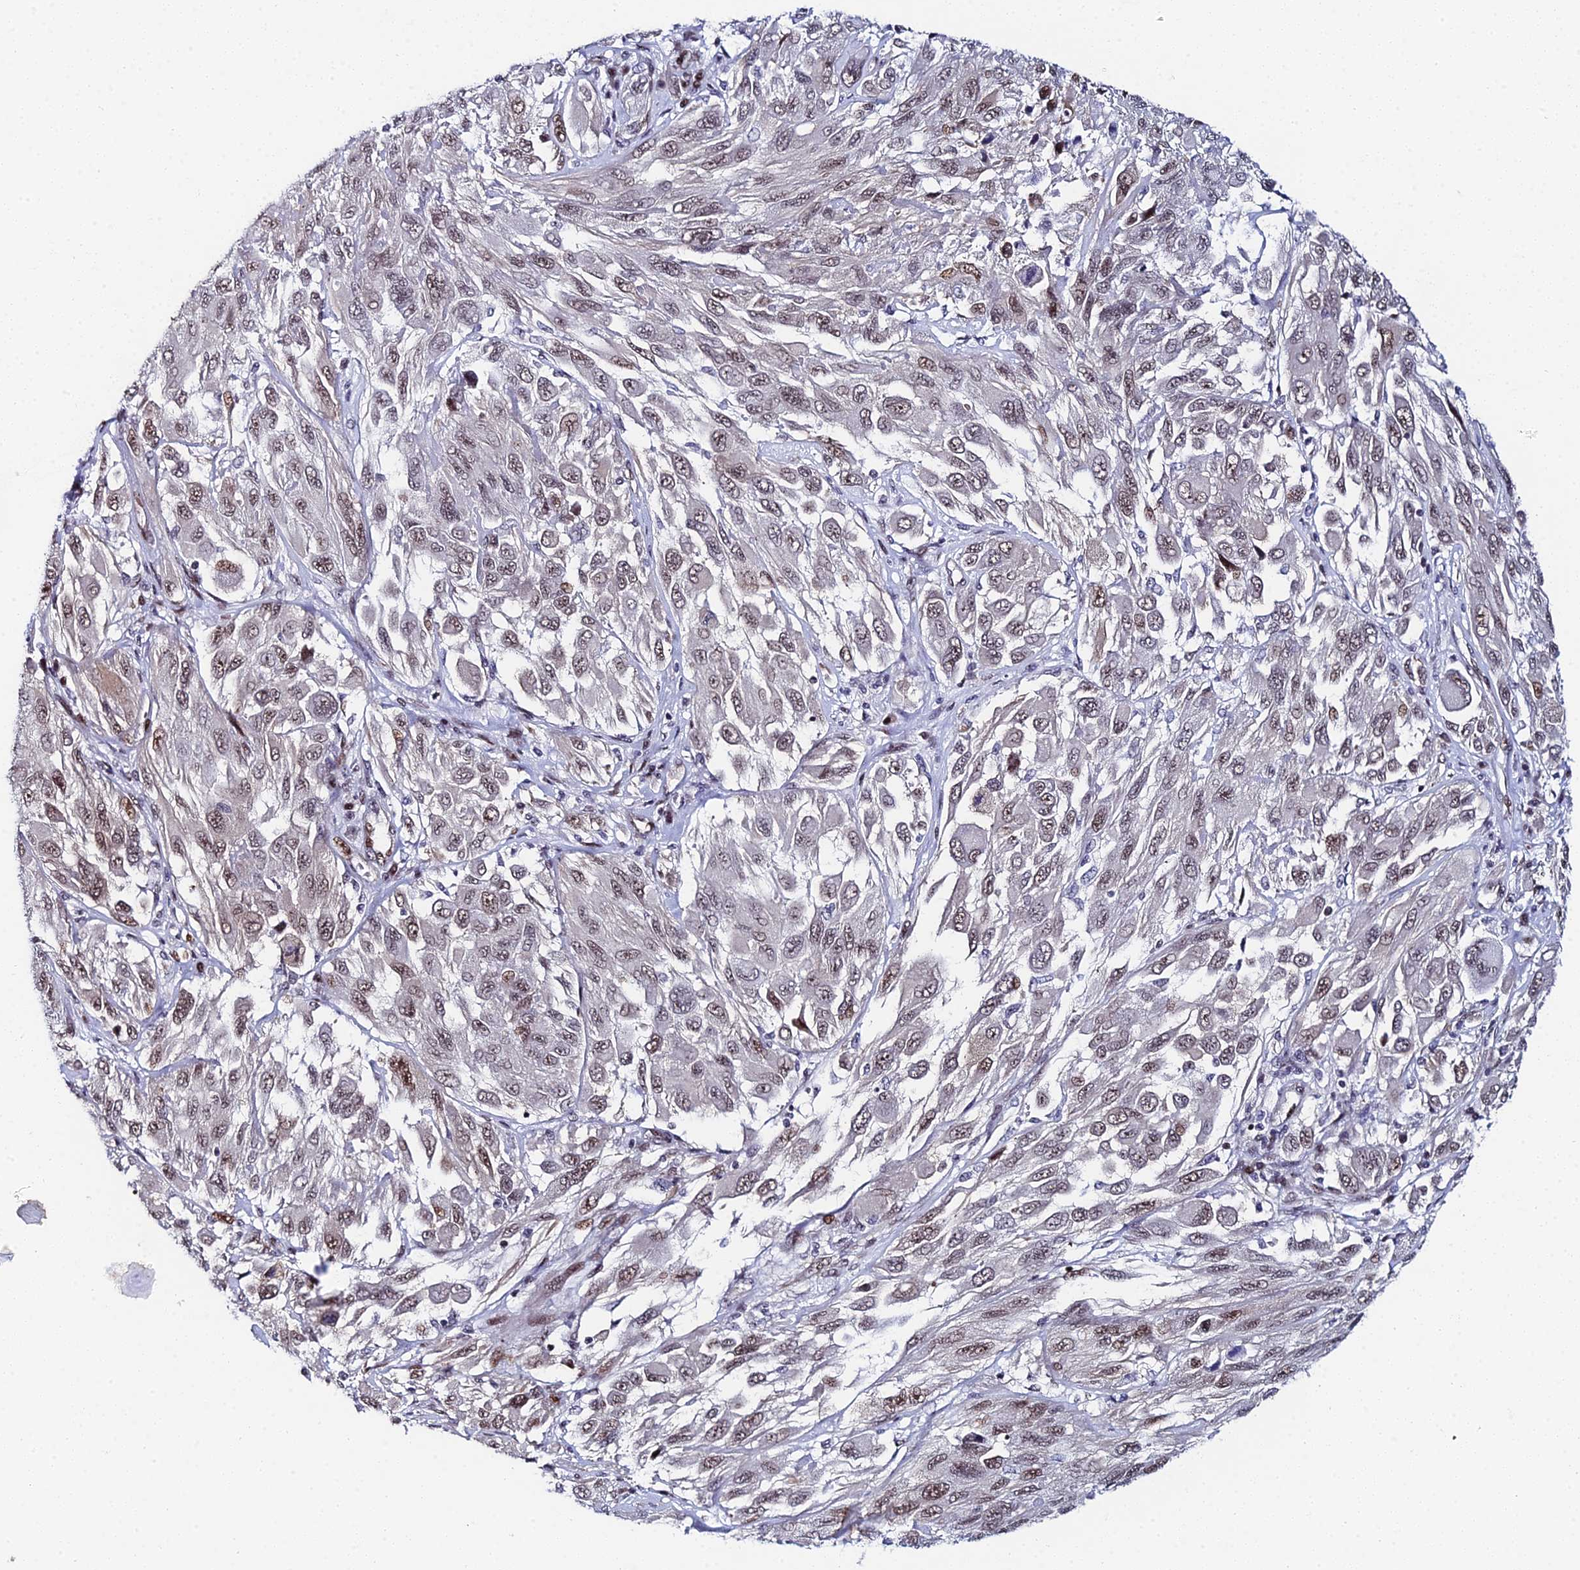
{"staining": {"intensity": "weak", "quantity": ">75%", "location": "nuclear"}, "tissue": "melanoma", "cell_type": "Tumor cells", "image_type": "cancer", "snomed": [{"axis": "morphology", "description": "Malignant melanoma, NOS"}, {"axis": "topography", "description": "Skin"}], "caption": "Immunohistochemical staining of human melanoma shows low levels of weak nuclear staining in approximately >75% of tumor cells.", "gene": "TIFA", "patient": {"sex": "female", "age": 91}}